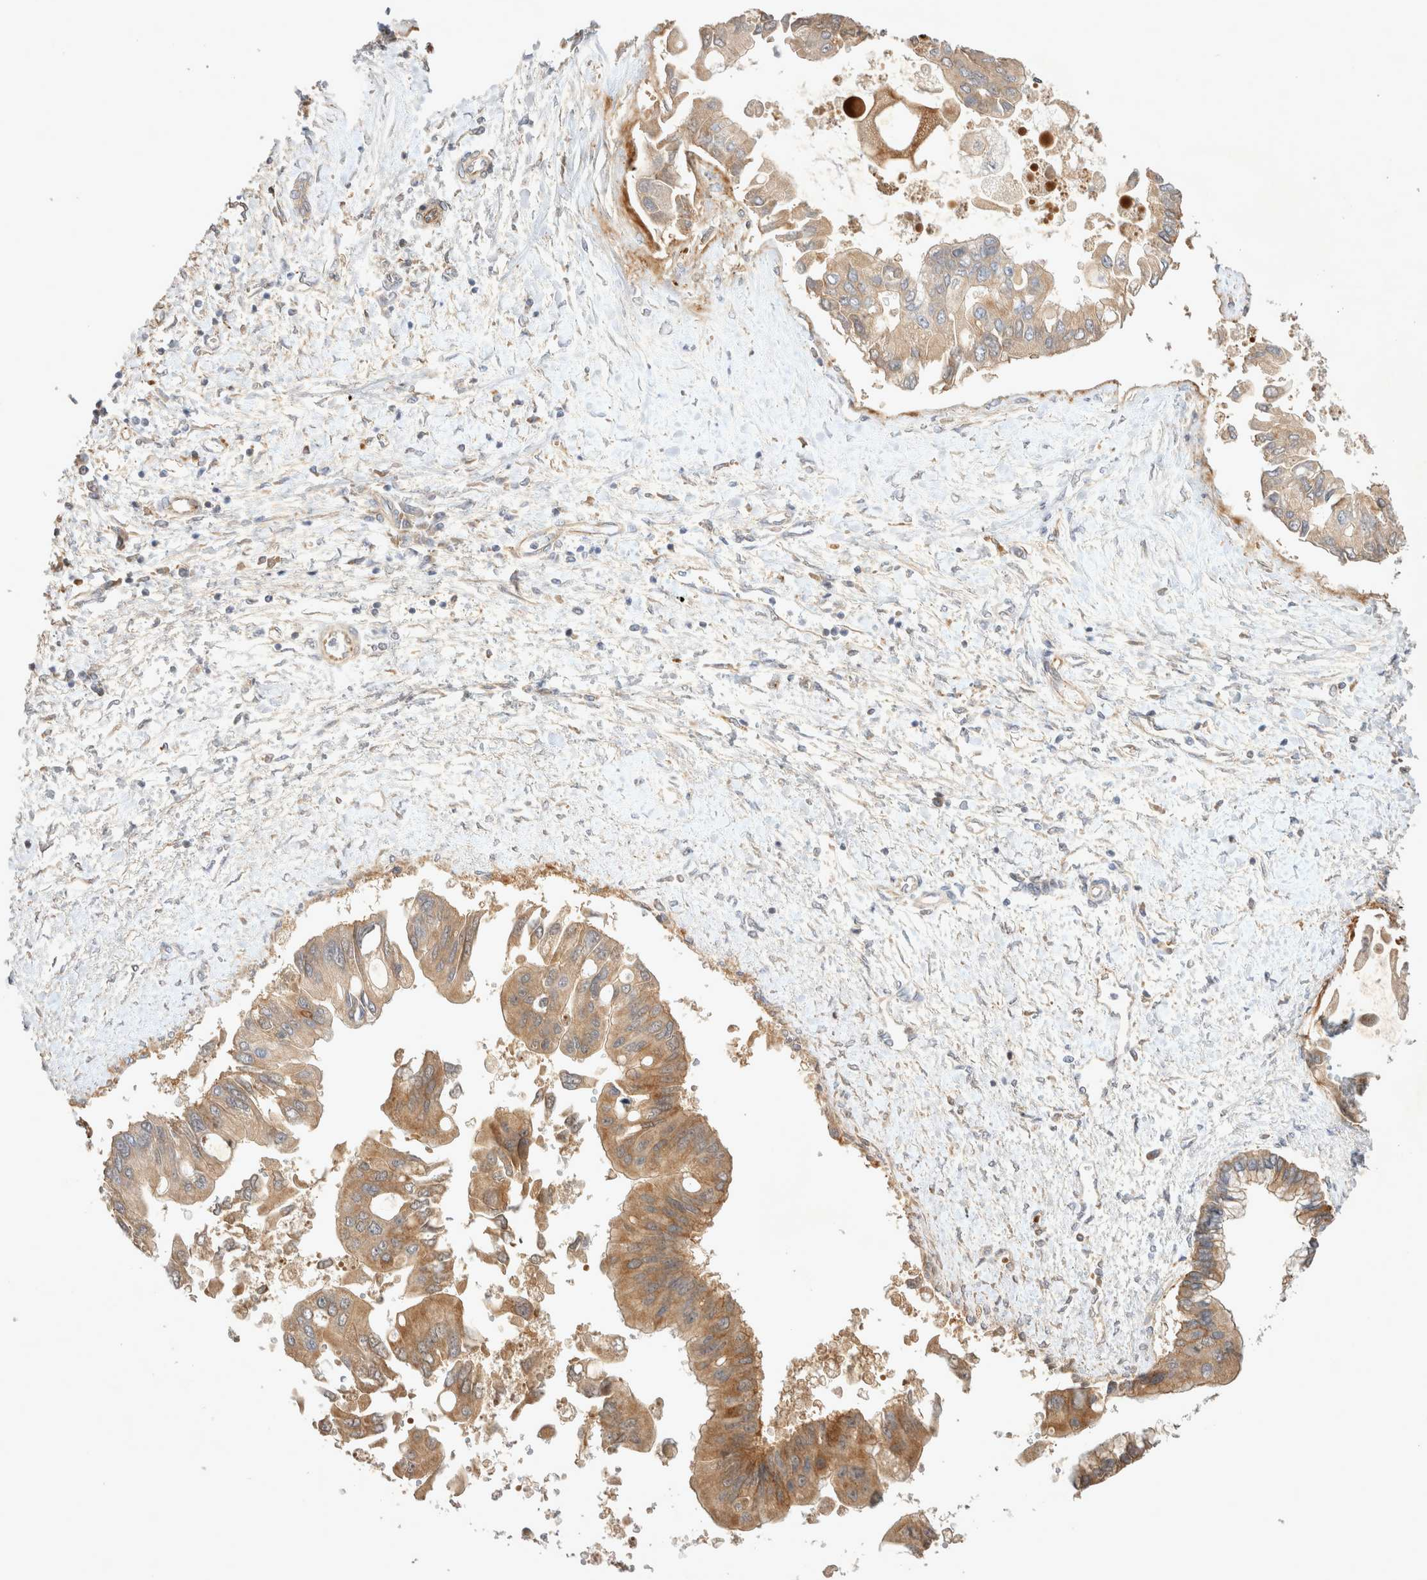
{"staining": {"intensity": "moderate", "quantity": "25%-75%", "location": "cytoplasmic/membranous"}, "tissue": "liver cancer", "cell_type": "Tumor cells", "image_type": "cancer", "snomed": [{"axis": "morphology", "description": "Cholangiocarcinoma"}, {"axis": "topography", "description": "Liver"}], "caption": "Protein expression analysis of human cholangiocarcinoma (liver) reveals moderate cytoplasmic/membranous expression in about 25%-75% of tumor cells. The staining is performed using DAB (3,3'-diaminobenzidine) brown chromogen to label protein expression. The nuclei are counter-stained blue using hematoxylin.", "gene": "NMU", "patient": {"sex": "male", "age": 50}}